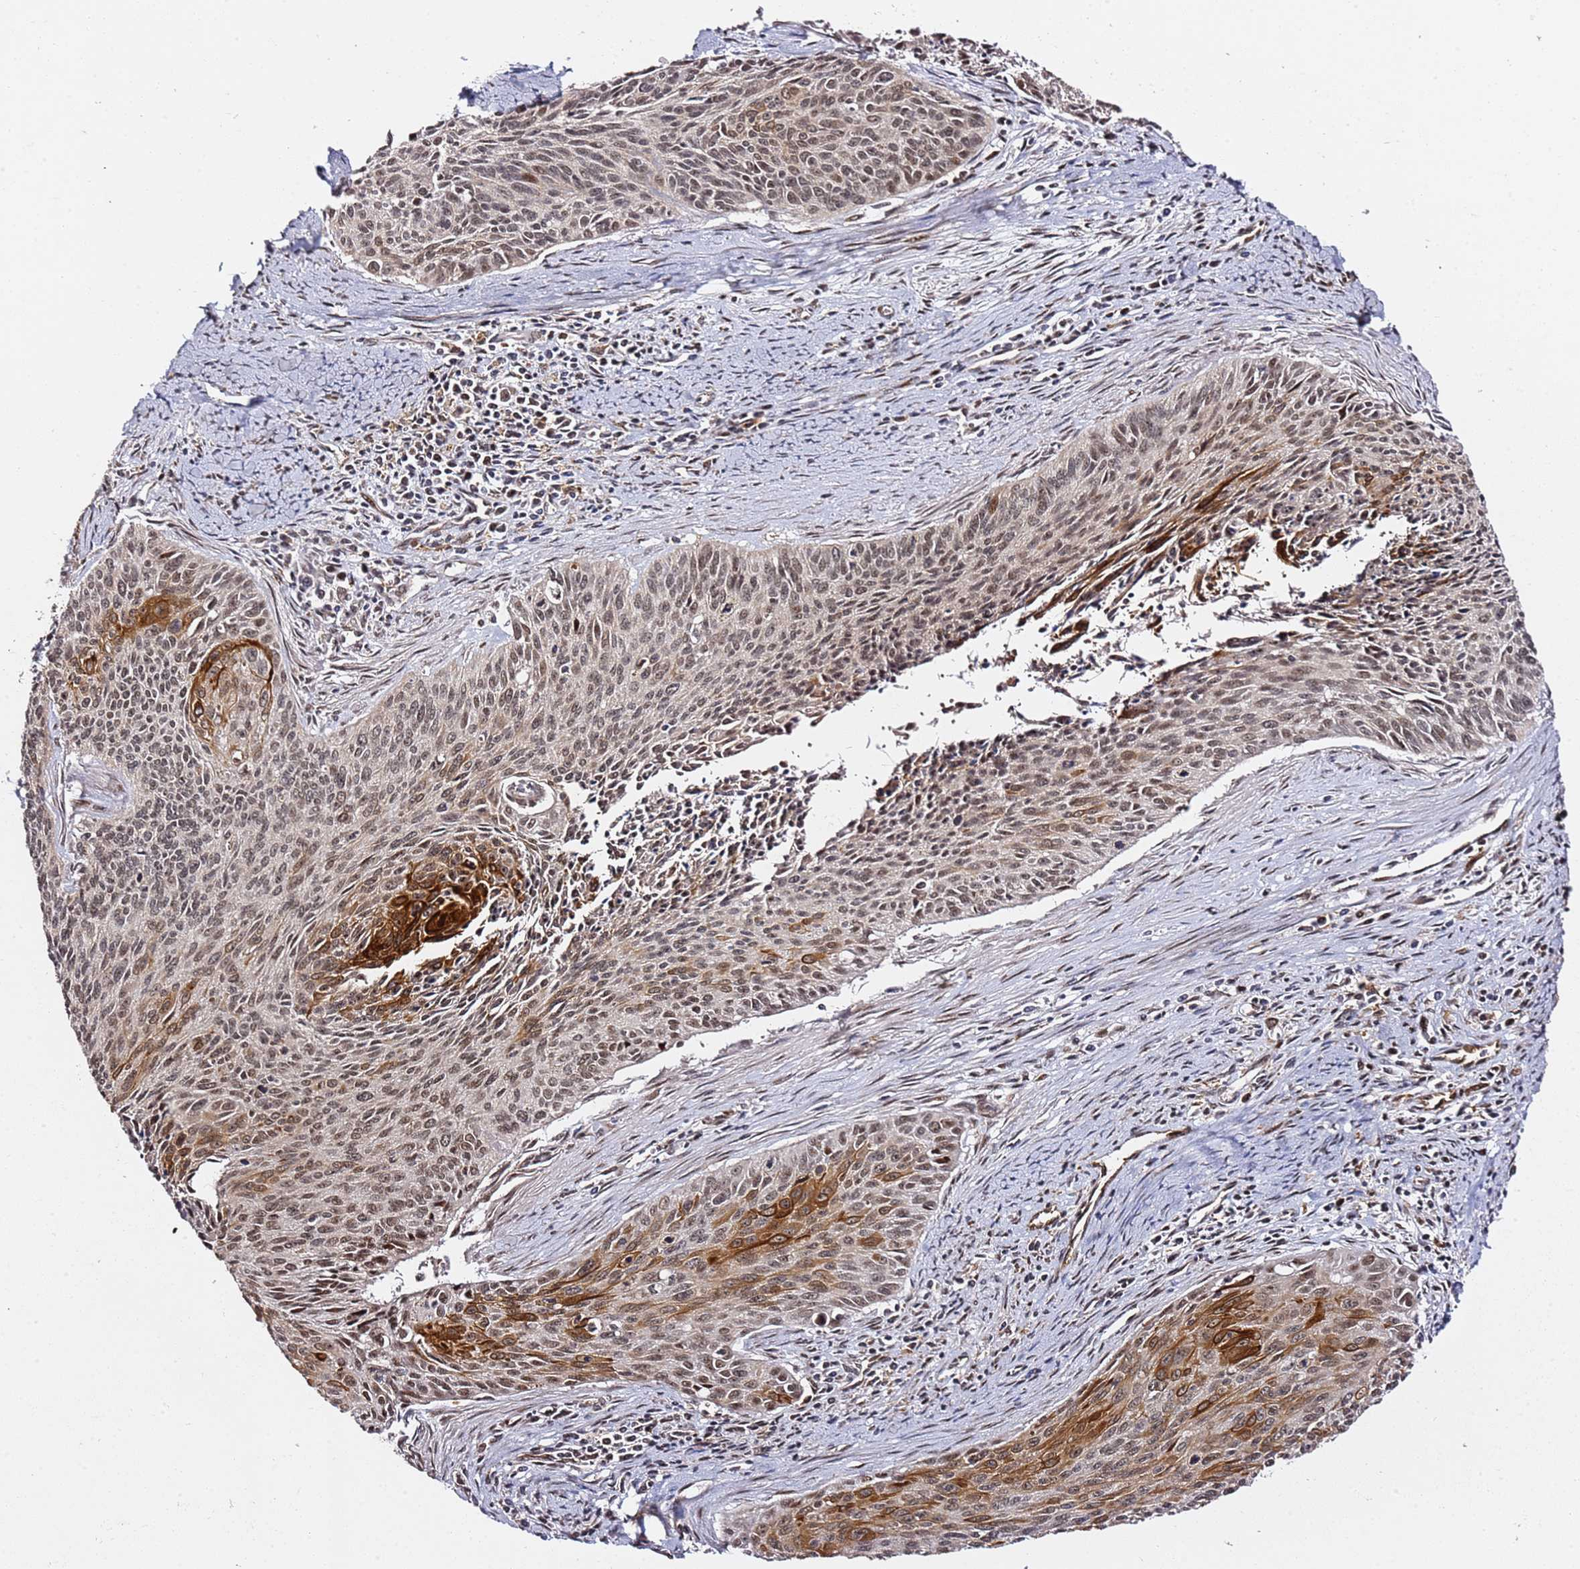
{"staining": {"intensity": "strong", "quantity": "25%-75%", "location": "cytoplasmic/membranous,nuclear"}, "tissue": "cervical cancer", "cell_type": "Tumor cells", "image_type": "cancer", "snomed": [{"axis": "morphology", "description": "Squamous cell carcinoma, NOS"}, {"axis": "topography", "description": "Cervix"}], "caption": "High-power microscopy captured an immunohistochemistry histopathology image of cervical cancer, revealing strong cytoplasmic/membranous and nuclear positivity in approximately 25%-75% of tumor cells.", "gene": "TP53AIP1", "patient": {"sex": "female", "age": 55}}